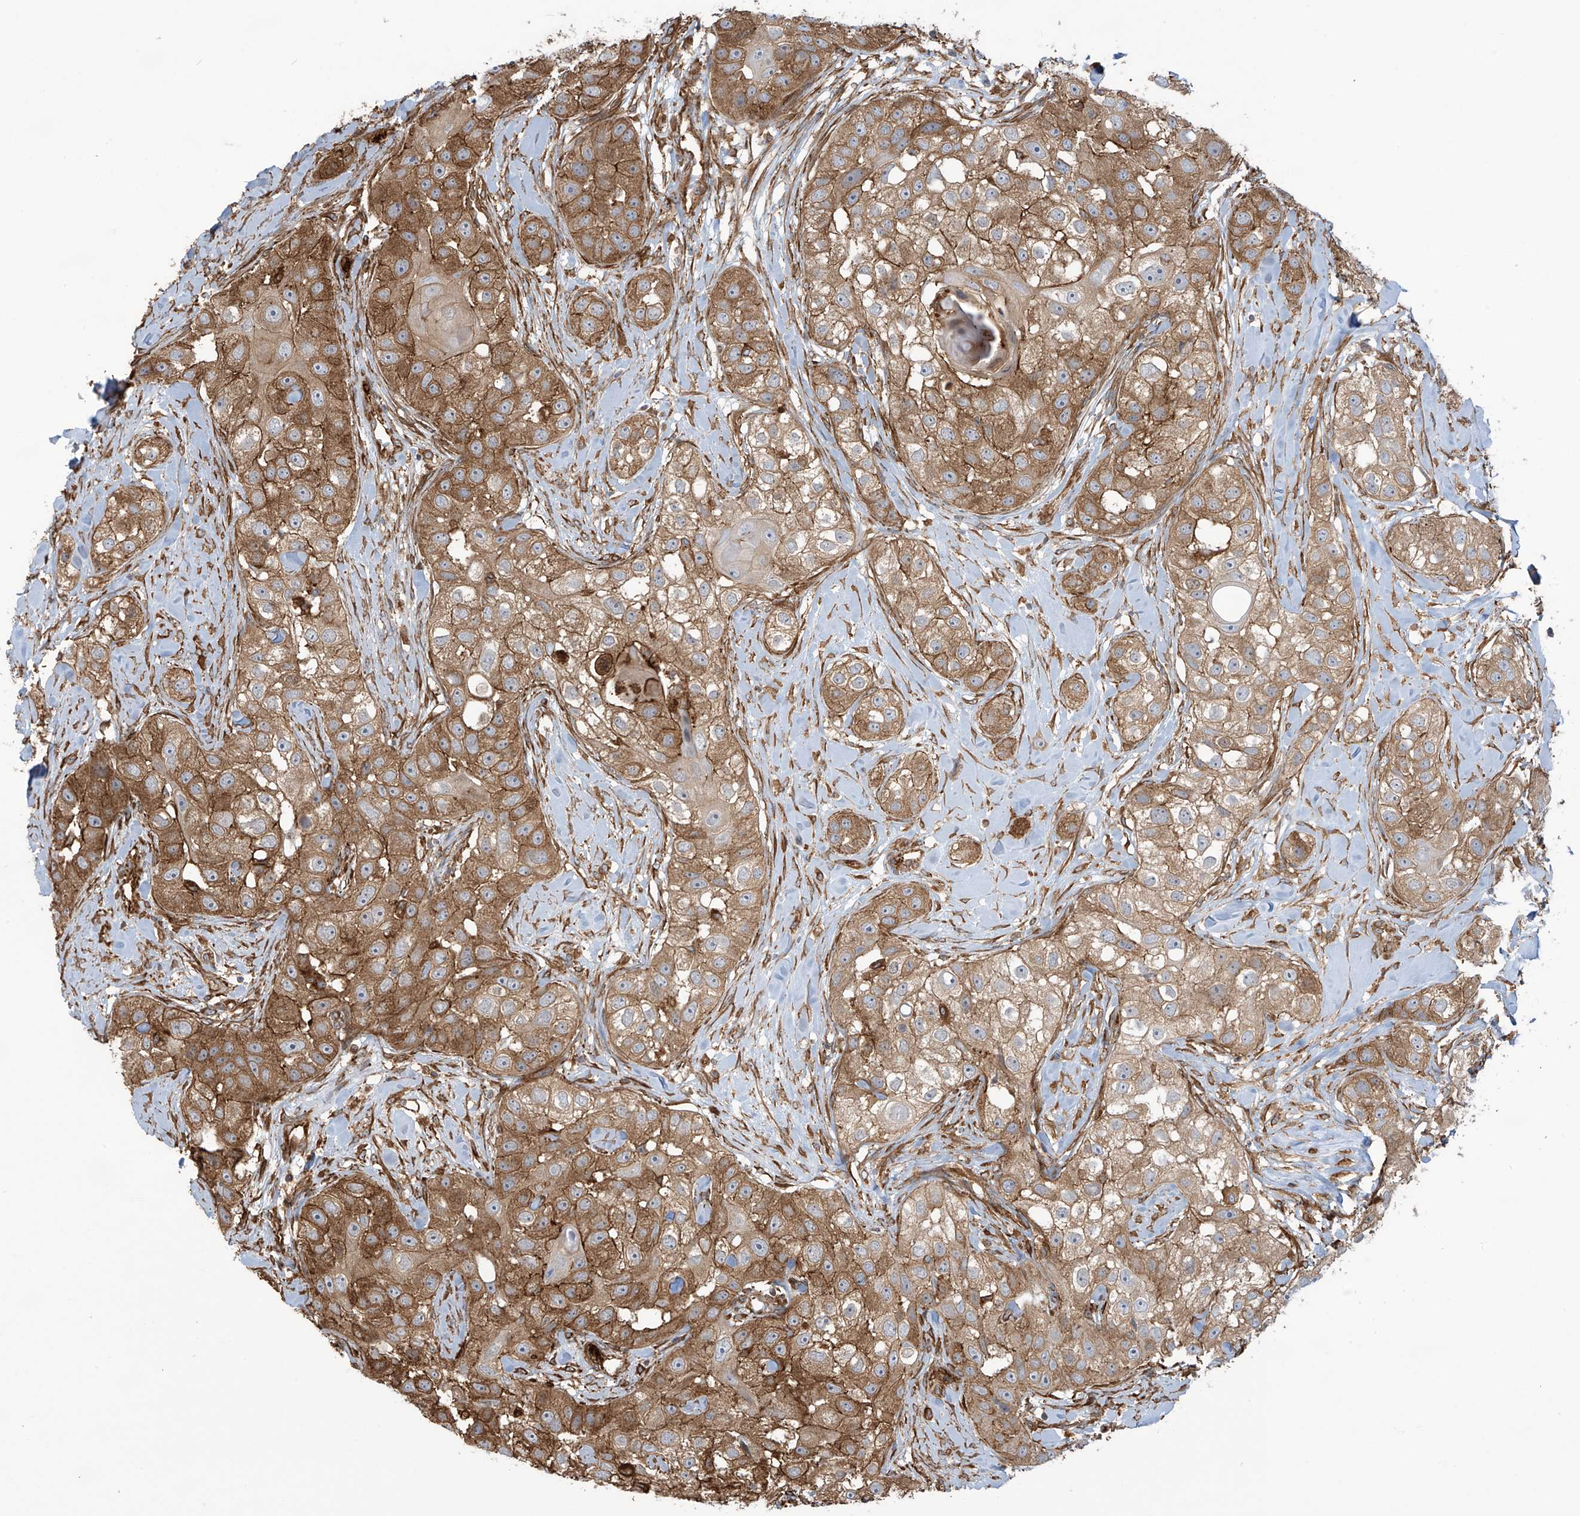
{"staining": {"intensity": "moderate", "quantity": ">75%", "location": "cytoplasmic/membranous"}, "tissue": "head and neck cancer", "cell_type": "Tumor cells", "image_type": "cancer", "snomed": [{"axis": "morphology", "description": "Normal tissue, NOS"}, {"axis": "morphology", "description": "Squamous cell carcinoma, NOS"}, {"axis": "topography", "description": "Skeletal muscle"}, {"axis": "topography", "description": "Head-Neck"}], "caption": "Immunohistochemistry staining of squamous cell carcinoma (head and neck), which exhibits medium levels of moderate cytoplasmic/membranous positivity in approximately >75% of tumor cells indicating moderate cytoplasmic/membranous protein expression. The staining was performed using DAB (brown) for protein detection and nuclei were counterstained in hematoxylin (blue).", "gene": "SLC9A2", "patient": {"sex": "male", "age": 51}}